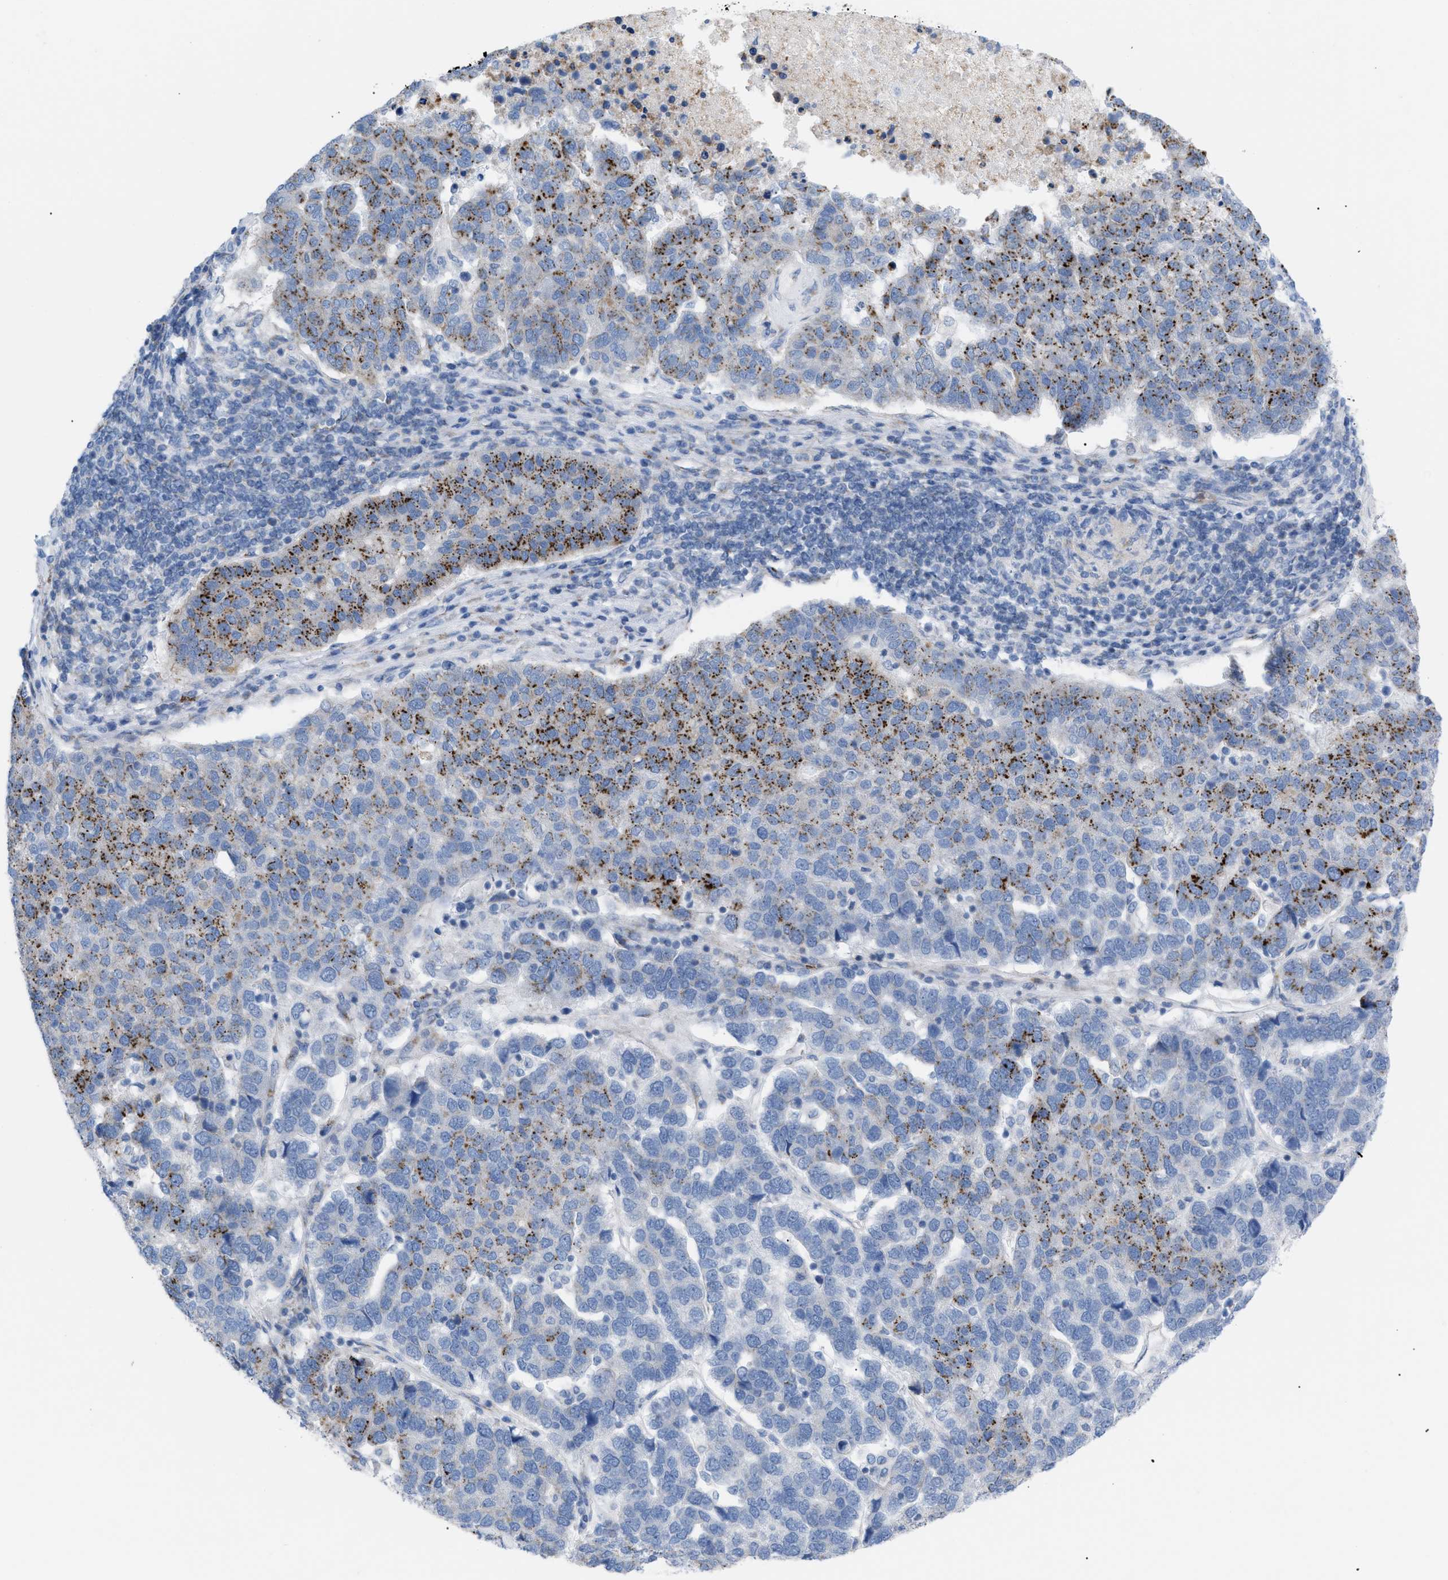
{"staining": {"intensity": "moderate", "quantity": "25%-75%", "location": "cytoplasmic/membranous"}, "tissue": "pancreatic cancer", "cell_type": "Tumor cells", "image_type": "cancer", "snomed": [{"axis": "morphology", "description": "Adenocarcinoma, NOS"}, {"axis": "topography", "description": "Pancreas"}], "caption": "Moderate cytoplasmic/membranous protein expression is seen in approximately 25%-75% of tumor cells in pancreatic cancer (adenocarcinoma).", "gene": "TMEM17", "patient": {"sex": "female", "age": 61}}